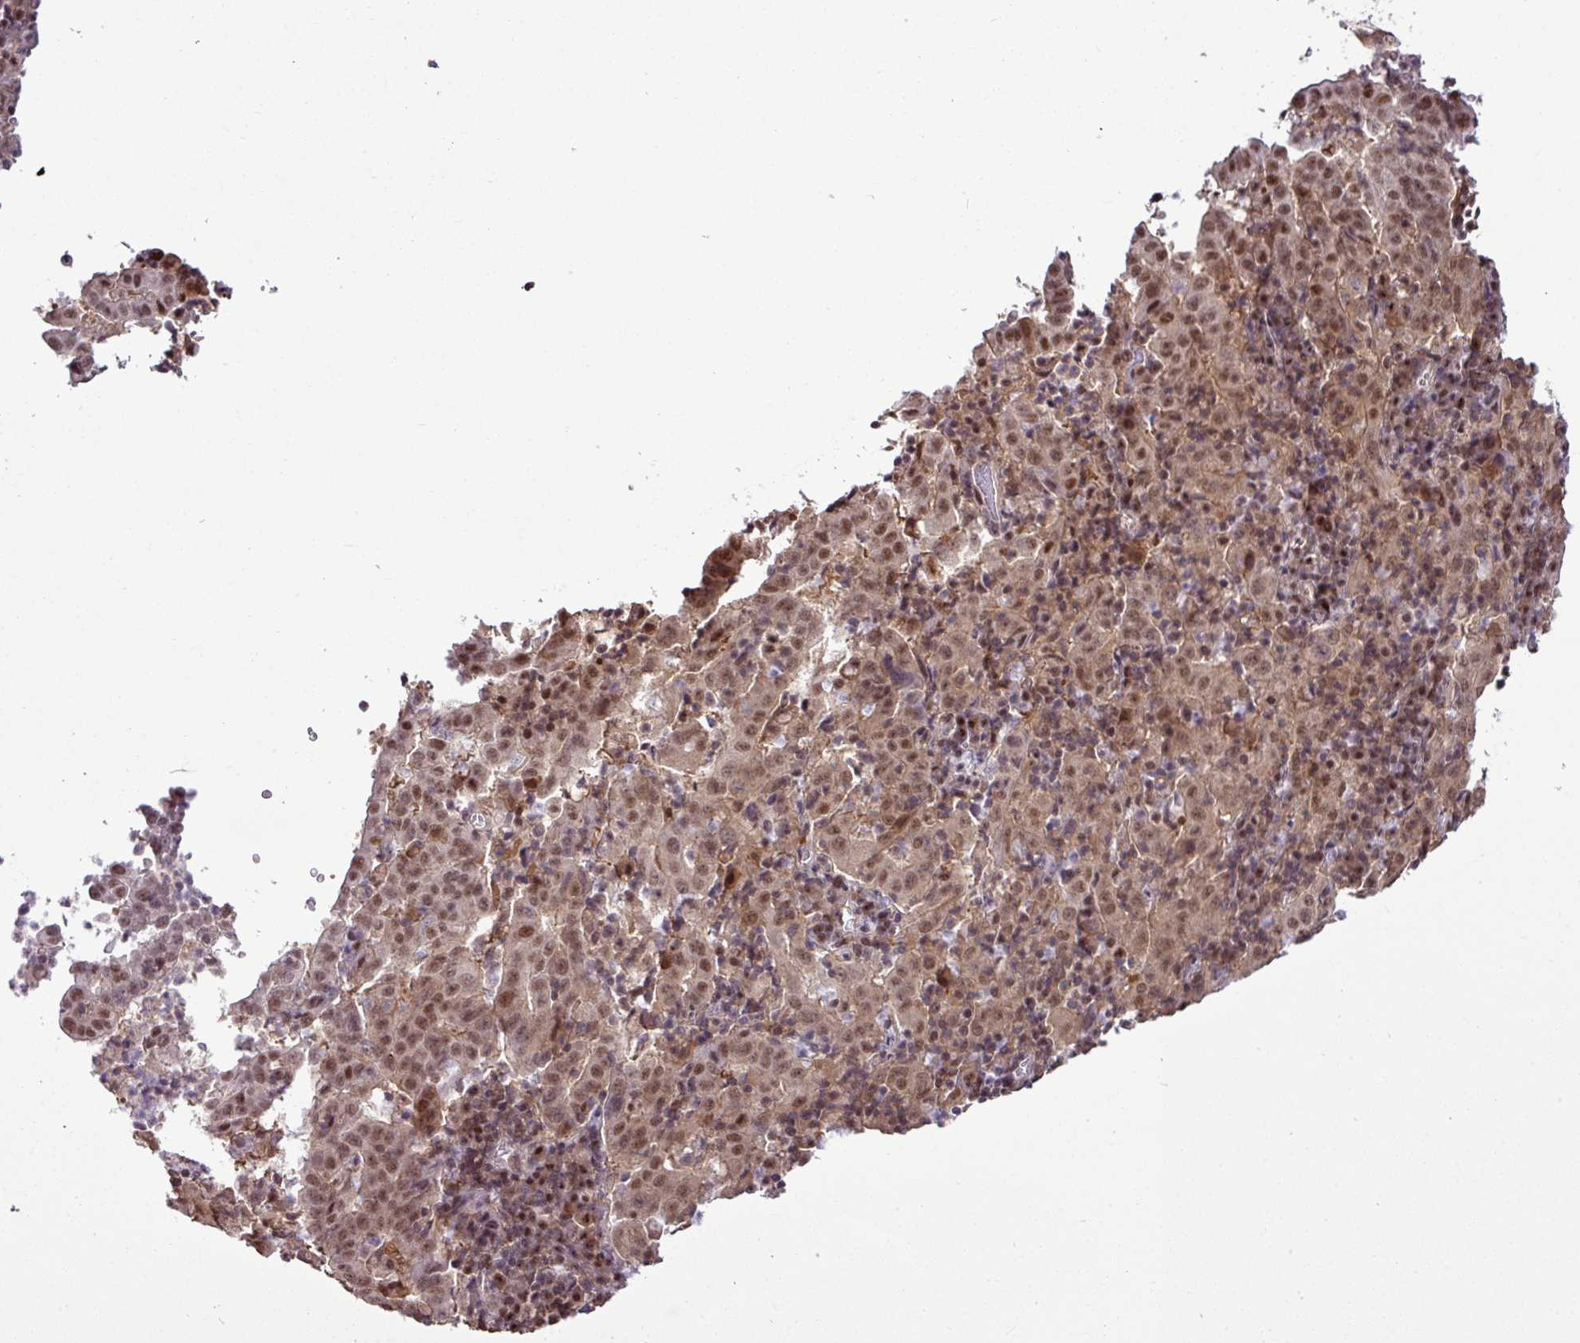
{"staining": {"intensity": "moderate", "quantity": ">75%", "location": "cytoplasmic/membranous,nuclear"}, "tissue": "pancreatic cancer", "cell_type": "Tumor cells", "image_type": "cancer", "snomed": [{"axis": "morphology", "description": "Adenocarcinoma, NOS"}, {"axis": "topography", "description": "Pancreas"}], "caption": "The histopathology image displays immunohistochemical staining of pancreatic cancer (adenocarcinoma). There is moderate cytoplasmic/membranous and nuclear staining is appreciated in approximately >75% of tumor cells. (Brightfield microscopy of DAB IHC at high magnification).", "gene": "ITPKC", "patient": {"sex": "male", "age": 63}}